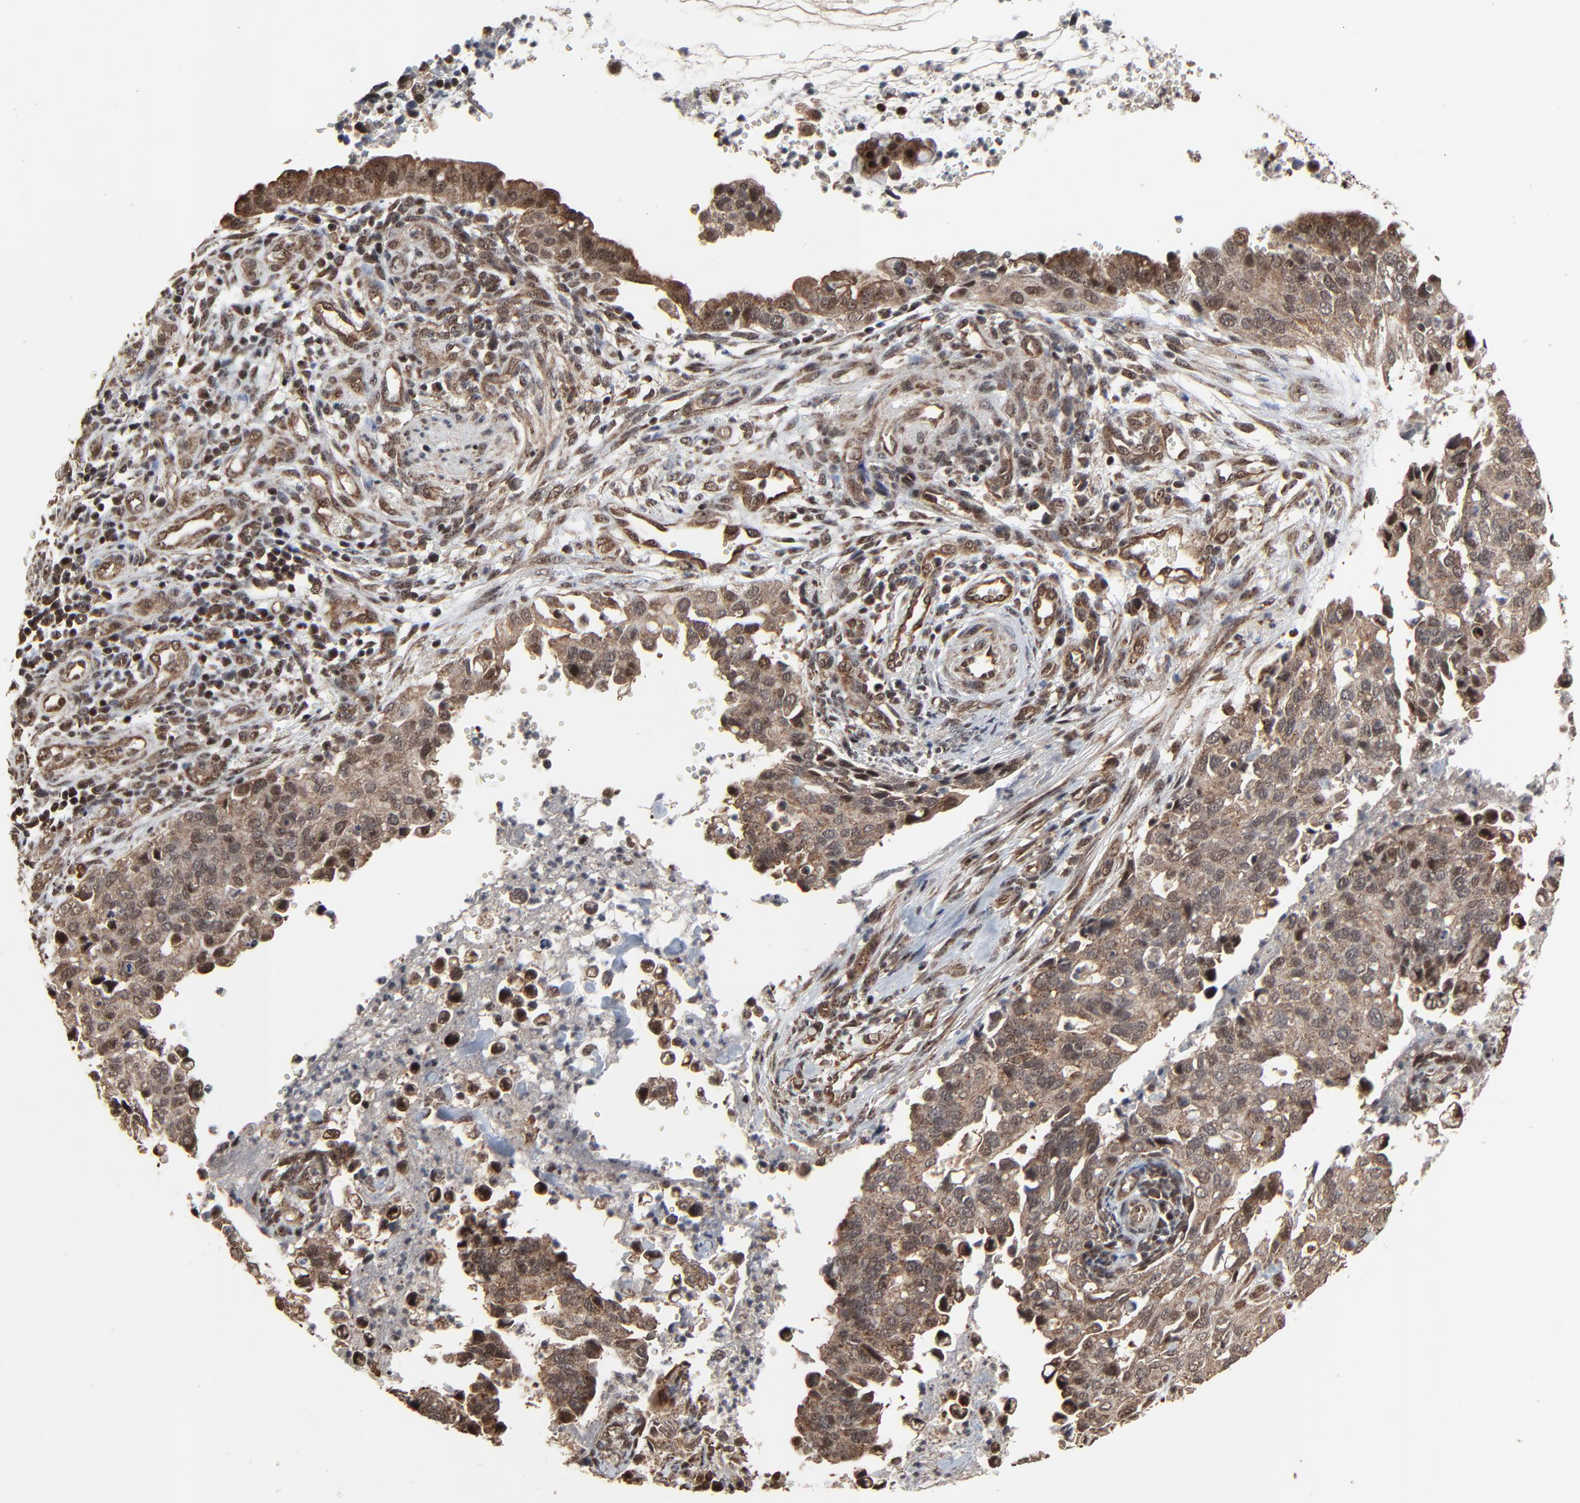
{"staining": {"intensity": "moderate", "quantity": ">75%", "location": "cytoplasmic/membranous,nuclear"}, "tissue": "cervical cancer", "cell_type": "Tumor cells", "image_type": "cancer", "snomed": [{"axis": "morphology", "description": "Normal tissue, NOS"}, {"axis": "morphology", "description": "Squamous cell carcinoma, NOS"}, {"axis": "topography", "description": "Cervix"}], "caption": "A high-resolution micrograph shows IHC staining of cervical cancer, which displays moderate cytoplasmic/membranous and nuclear staining in approximately >75% of tumor cells.", "gene": "RHOJ", "patient": {"sex": "female", "age": 45}}